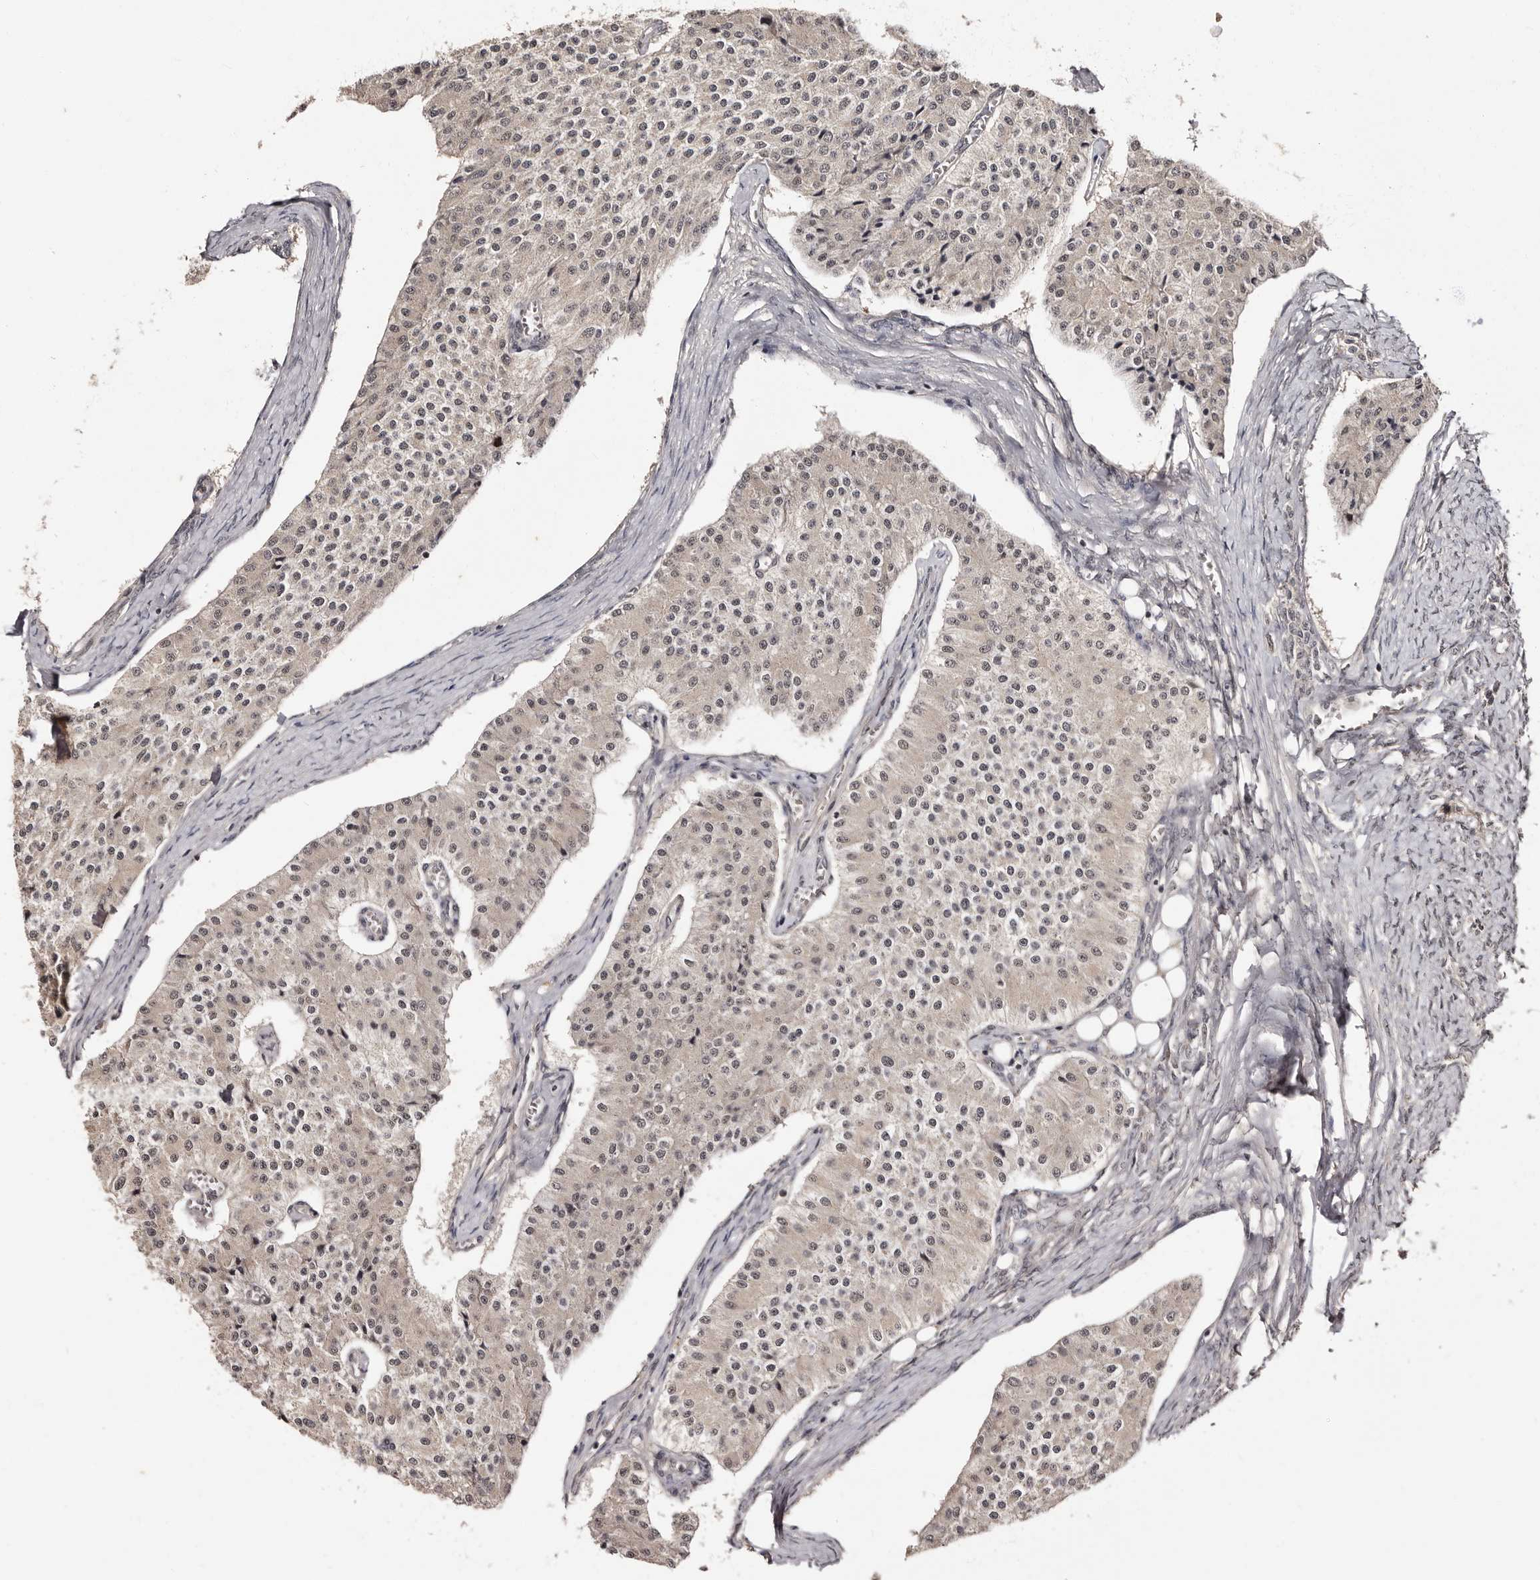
{"staining": {"intensity": "weak", "quantity": "25%-75%", "location": "cytoplasmic/membranous,nuclear"}, "tissue": "carcinoid", "cell_type": "Tumor cells", "image_type": "cancer", "snomed": [{"axis": "morphology", "description": "Carcinoid, malignant, NOS"}, {"axis": "topography", "description": "Colon"}], "caption": "Immunohistochemical staining of human malignant carcinoid demonstrates low levels of weak cytoplasmic/membranous and nuclear protein positivity in approximately 25%-75% of tumor cells. Ihc stains the protein of interest in brown and the nuclei are stained blue.", "gene": "TBC1D22B", "patient": {"sex": "female", "age": 52}}